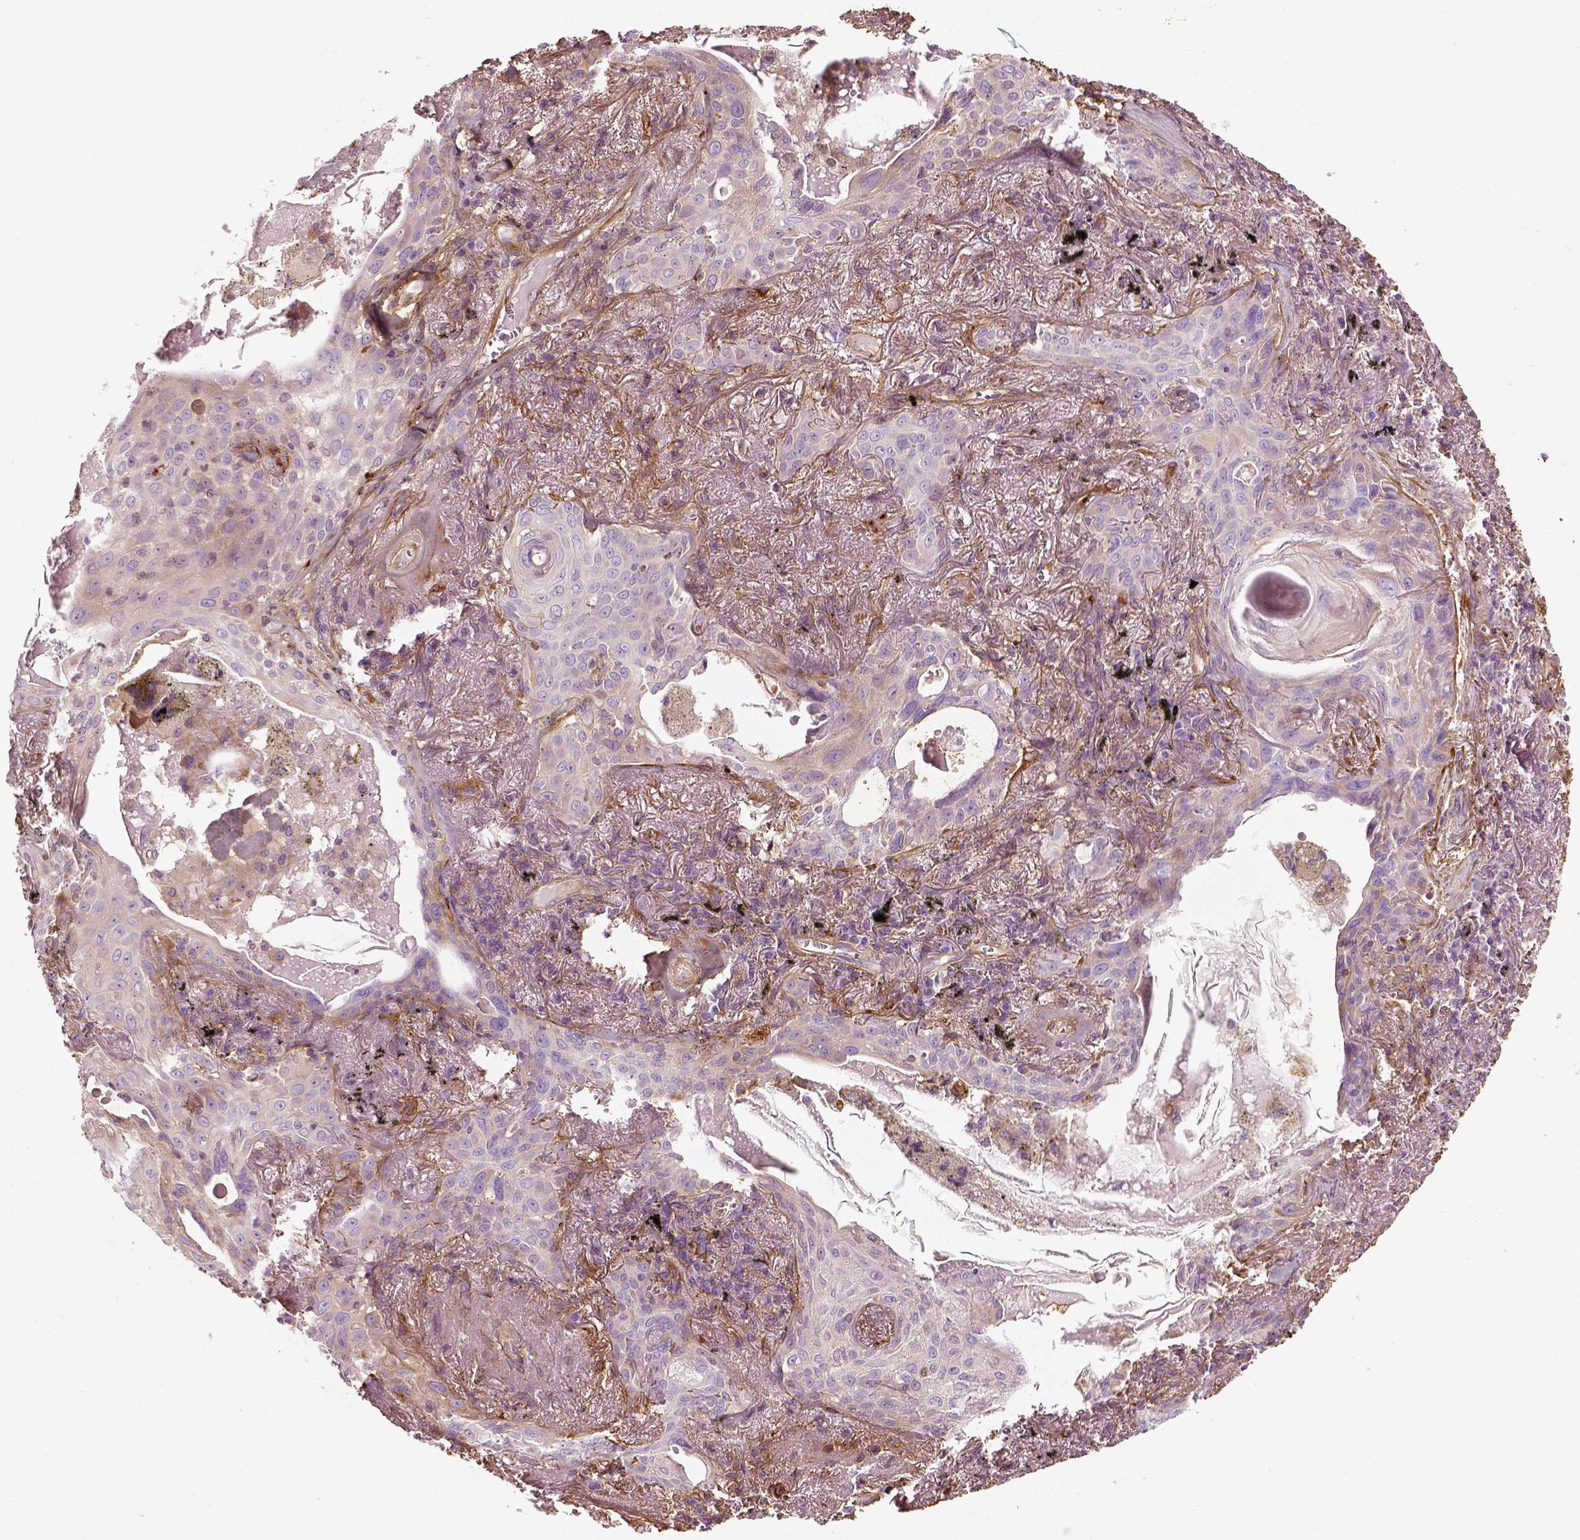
{"staining": {"intensity": "weak", "quantity": "25%-75%", "location": "cytoplasmic/membranous"}, "tissue": "lung cancer", "cell_type": "Tumor cells", "image_type": "cancer", "snomed": [{"axis": "morphology", "description": "Squamous cell carcinoma, NOS"}, {"axis": "topography", "description": "Lung"}], "caption": "Lung cancer (squamous cell carcinoma) was stained to show a protein in brown. There is low levels of weak cytoplasmic/membranous expression in about 25%-75% of tumor cells.", "gene": "COL6A2", "patient": {"sex": "male", "age": 79}}